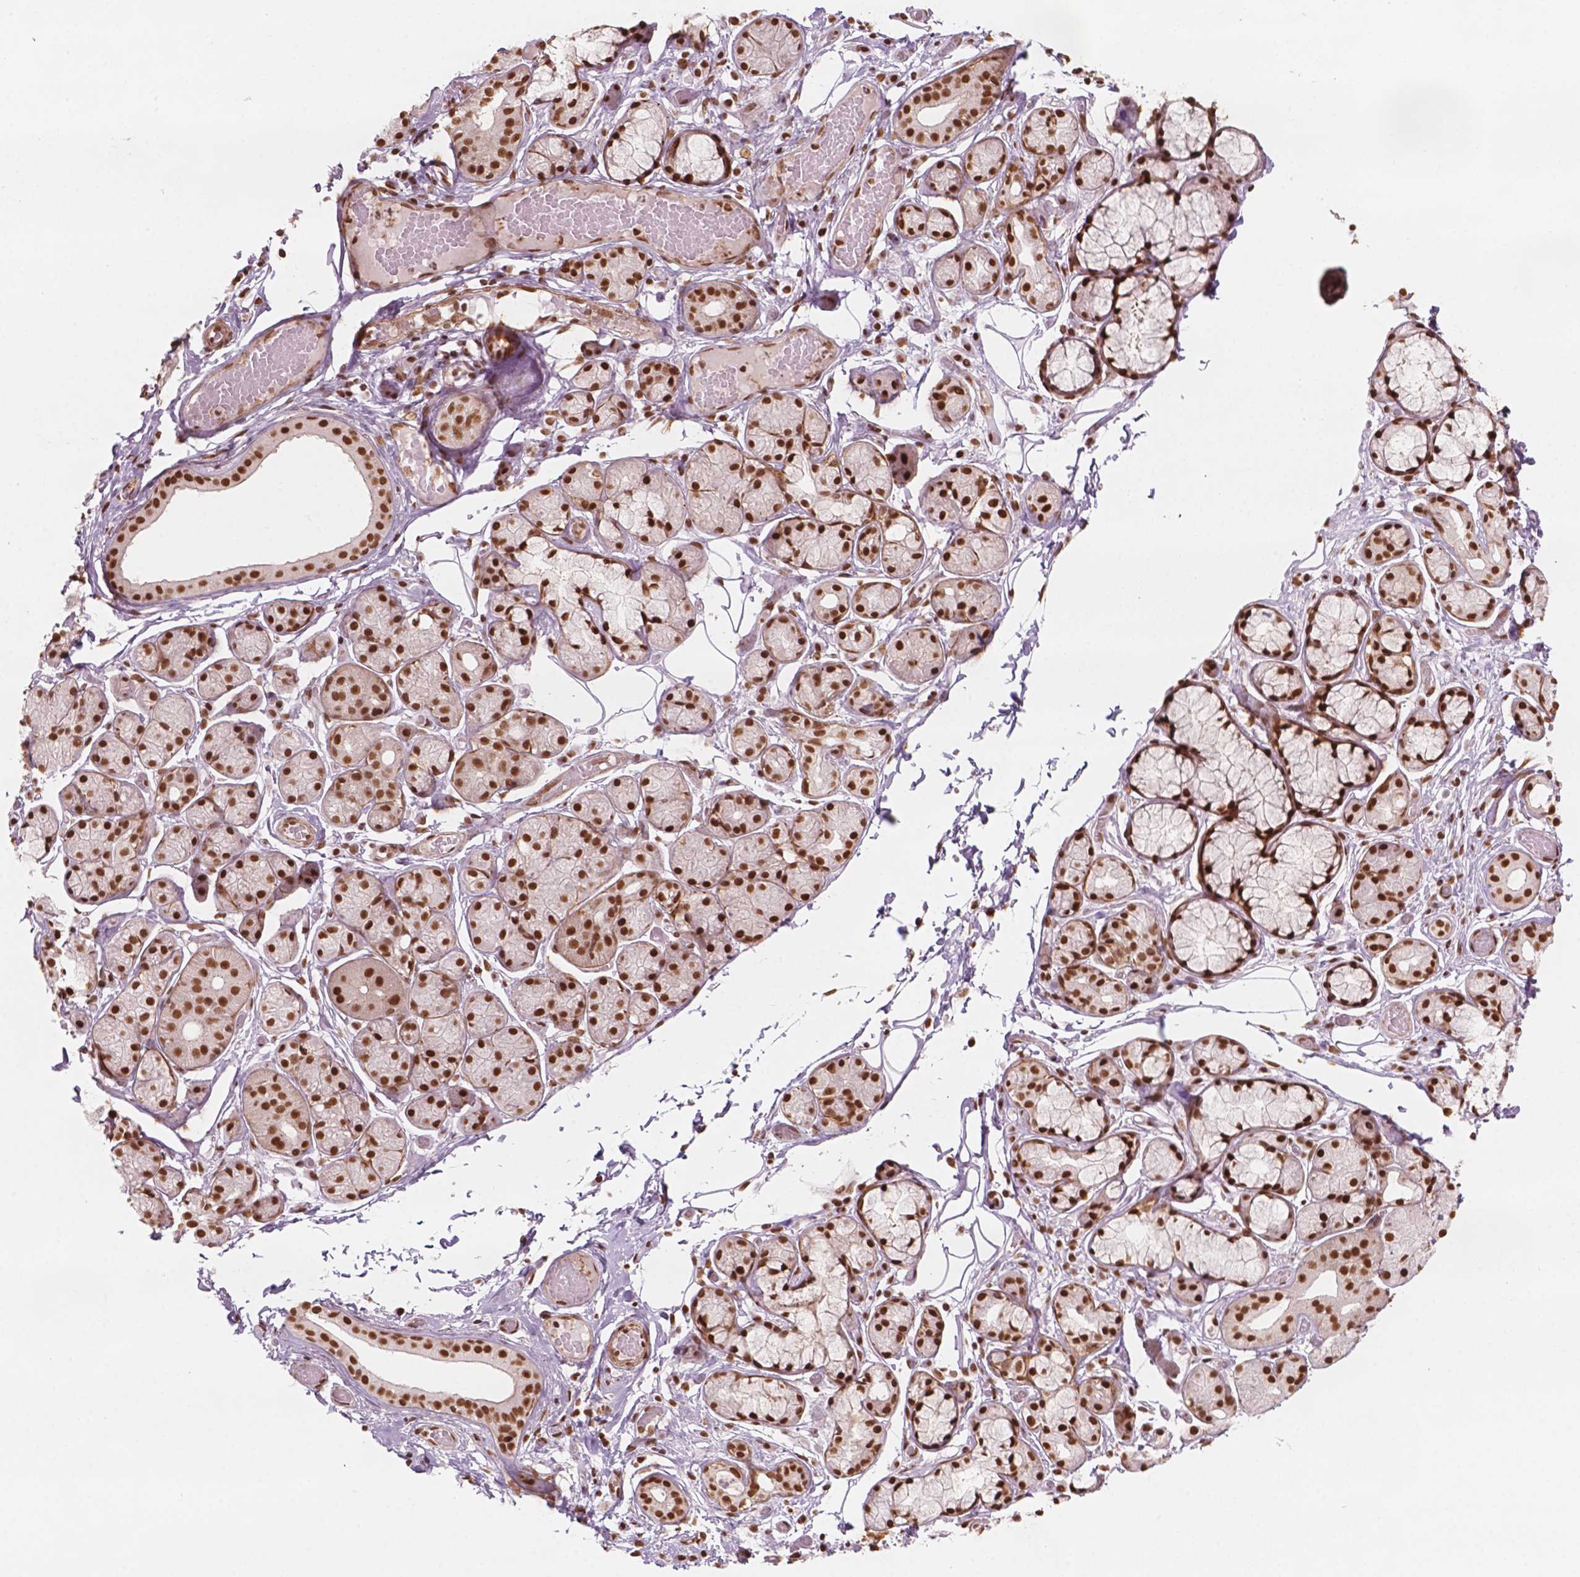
{"staining": {"intensity": "strong", "quantity": ">75%", "location": "nuclear"}, "tissue": "salivary gland", "cell_type": "Glandular cells", "image_type": "normal", "snomed": [{"axis": "morphology", "description": "Normal tissue, NOS"}, {"axis": "topography", "description": "Salivary gland"}, {"axis": "topography", "description": "Peripheral nerve tissue"}], "caption": "A histopathology image of human salivary gland stained for a protein demonstrates strong nuclear brown staining in glandular cells. (Stains: DAB in brown, nuclei in blue, Microscopy: brightfield microscopy at high magnification).", "gene": "GTF3C5", "patient": {"sex": "male", "age": 71}}